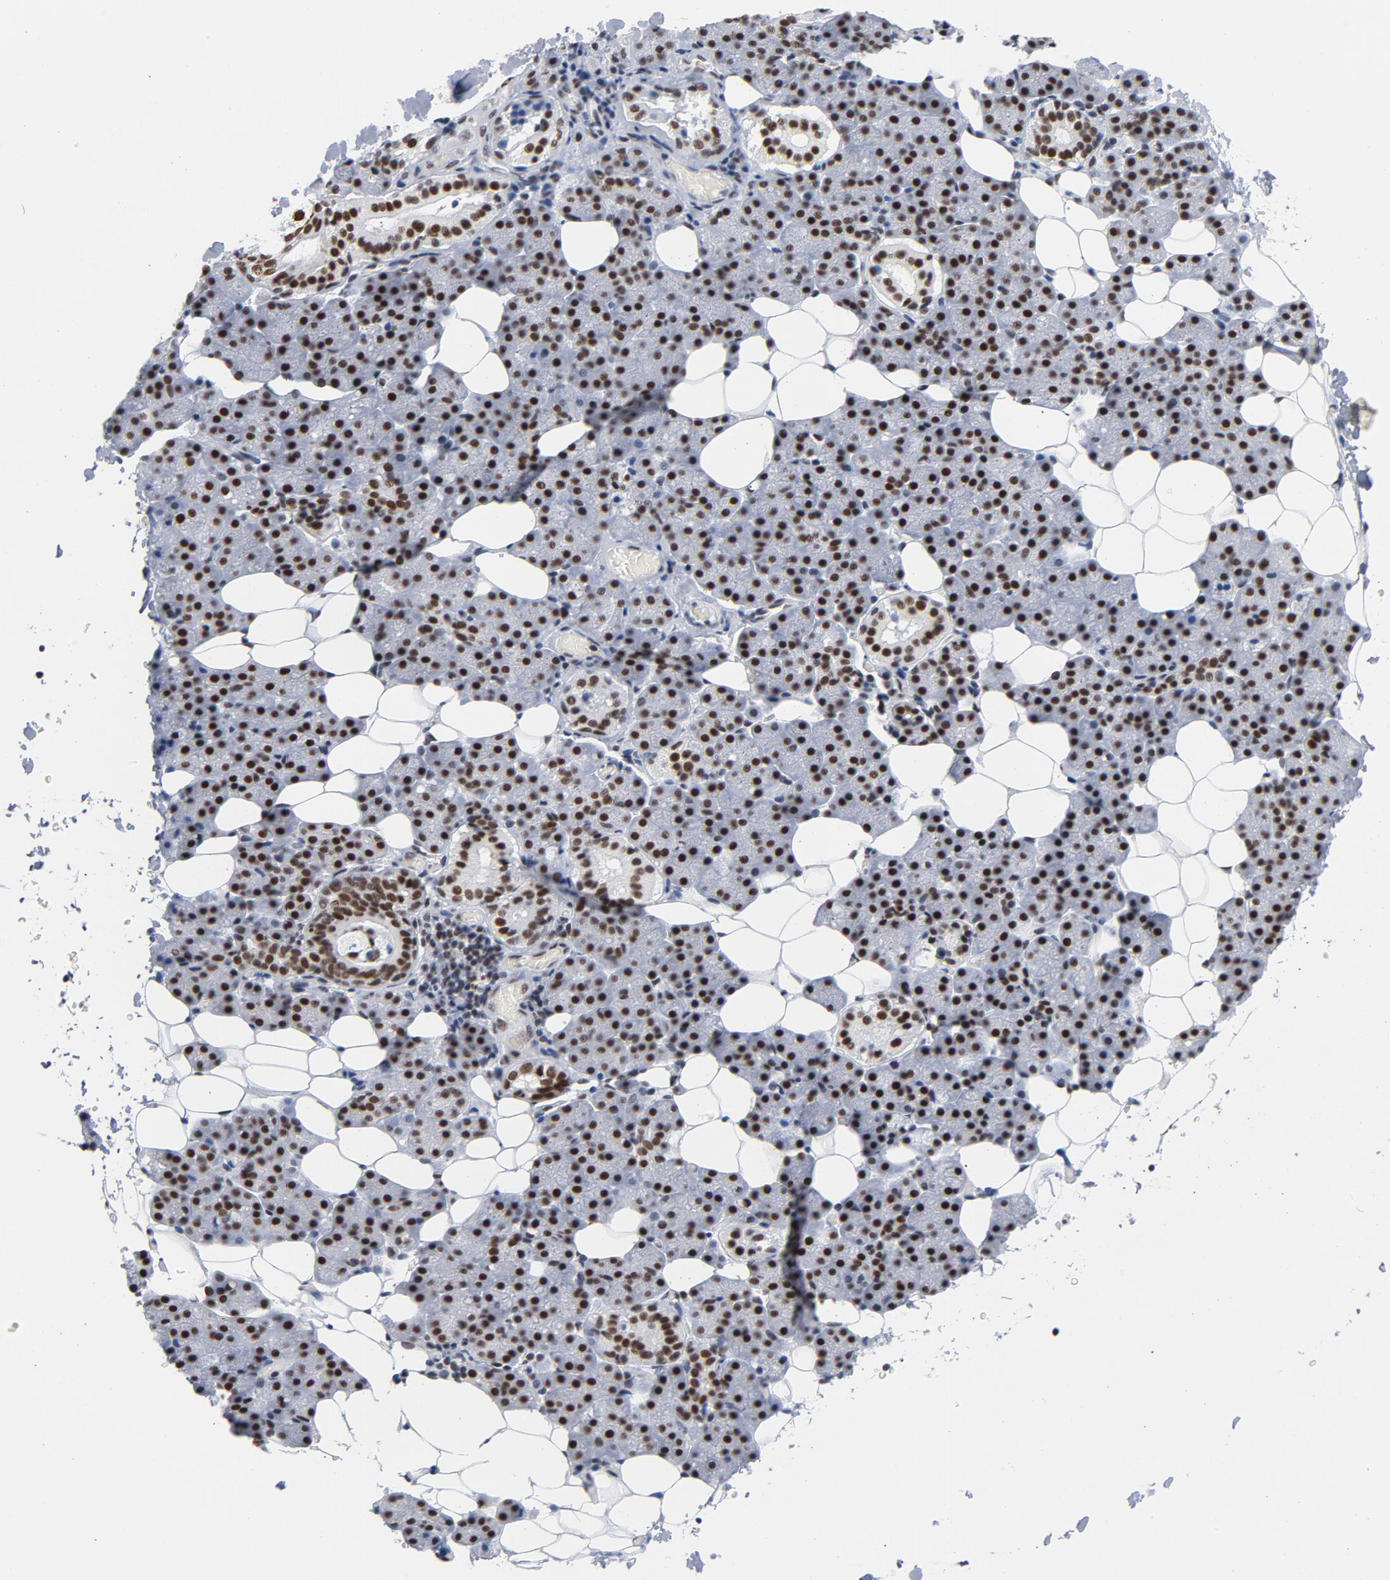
{"staining": {"intensity": "strong", "quantity": ">75%", "location": "nuclear"}, "tissue": "salivary gland", "cell_type": "Glandular cells", "image_type": "normal", "snomed": [{"axis": "morphology", "description": "Normal tissue, NOS"}, {"axis": "topography", "description": "Lymph node"}, {"axis": "topography", "description": "Salivary gland"}], "caption": "Human salivary gland stained for a protein (brown) reveals strong nuclear positive staining in approximately >75% of glandular cells.", "gene": "CSTF2", "patient": {"sex": "male", "age": 8}}